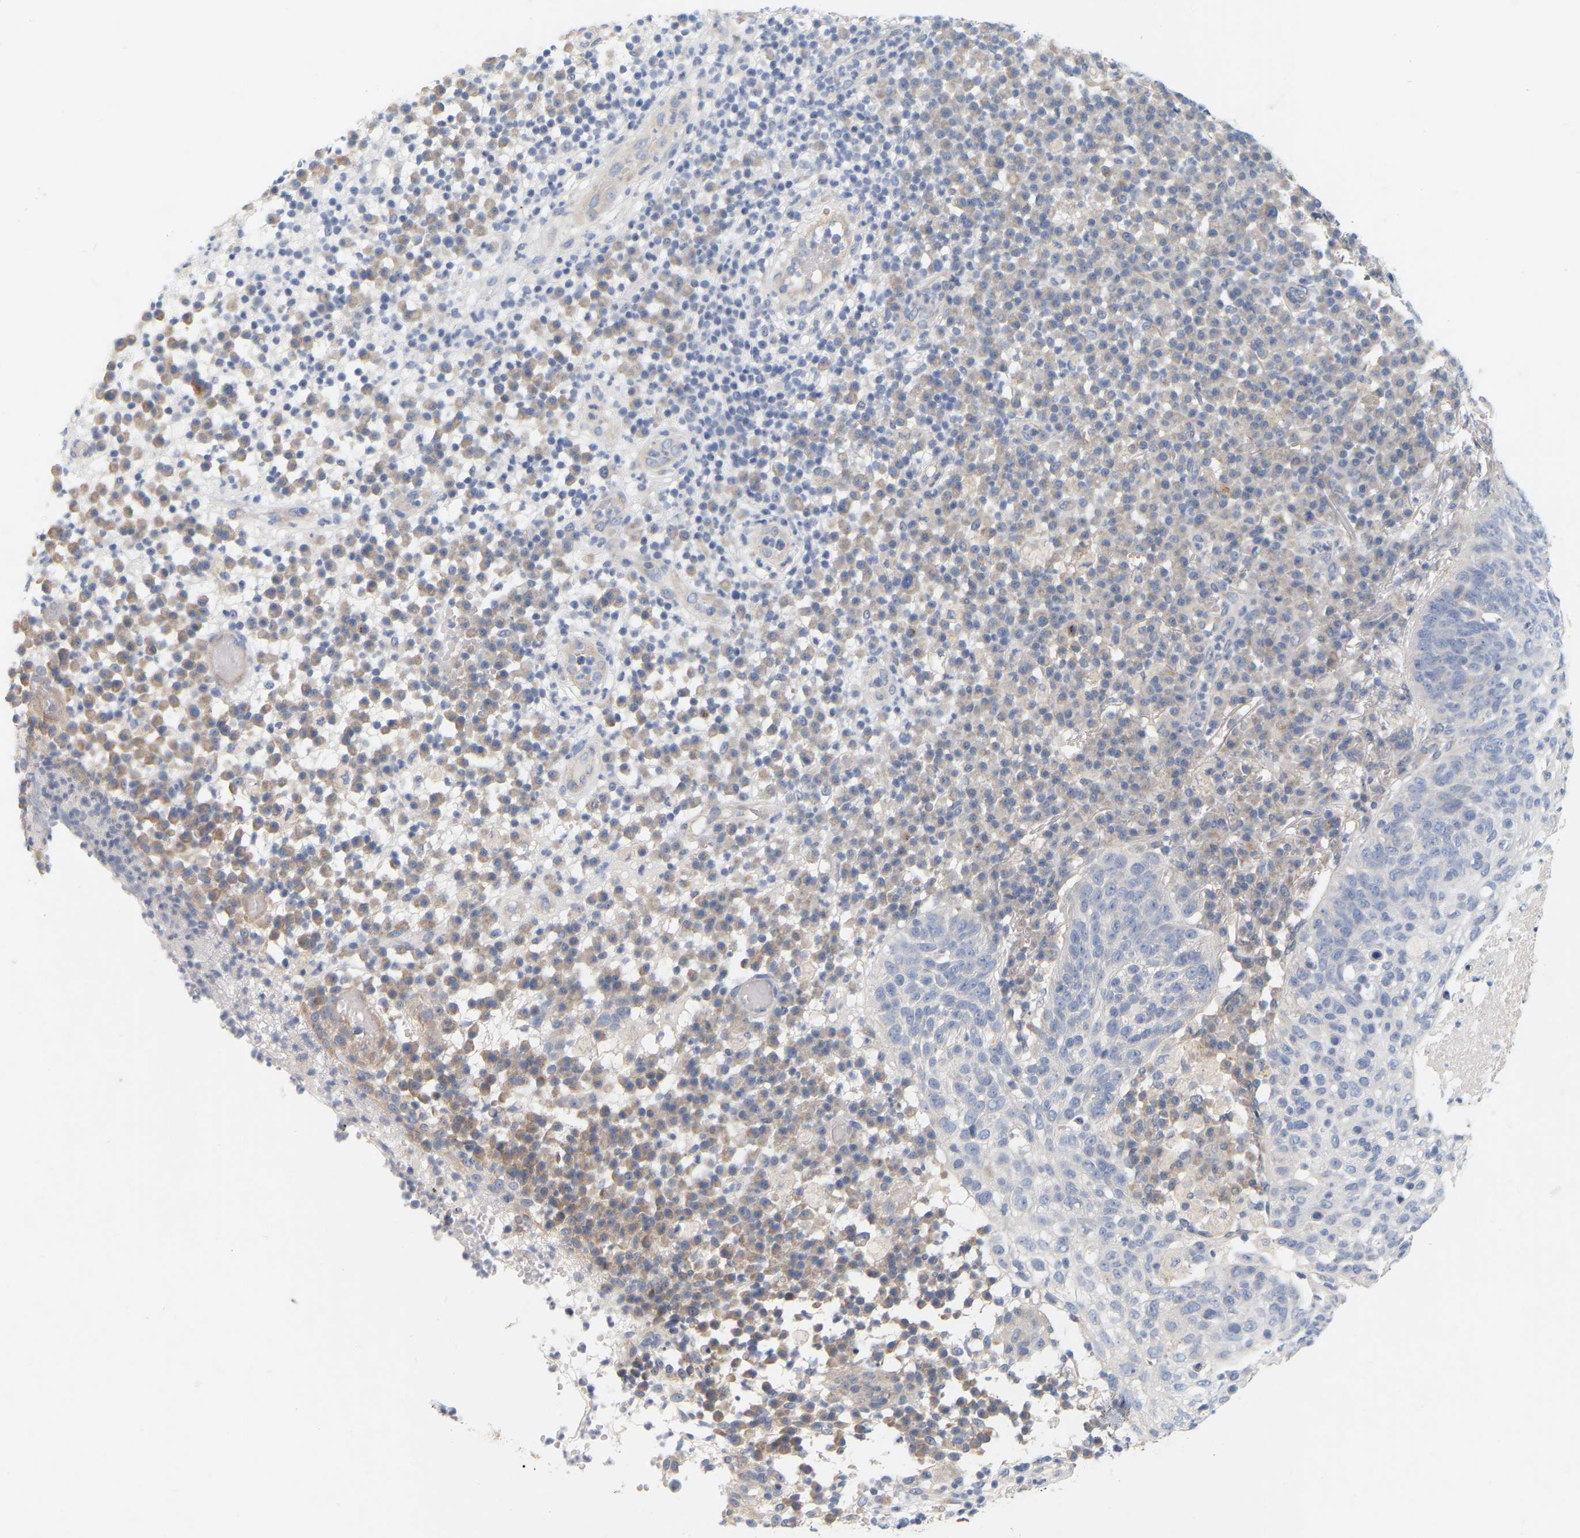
{"staining": {"intensity": "weak", "quantity": "25%-75%", "location": "cytoplasmic/membranous"}, "tissue": "skin cancer", "cell_type": "Tumor cells", "image_type": "cancer", "snomed": [{"axis": "morphology", "description": "Squamous cell carcinoma in situ, NOS"}, {"axis": "morphology", "description": "Squamous cell carcinoma, NOS"}, {"axis": "topography", "description": "Skin"}], "caption": "The histopathology image reveals a brown stain indicating the presence of a protein in the cytoplasmic/membranous of tumor cells in skin squamous cell carcinoma in situ.", "gene": "MINDY4", "patient": {"sex": "male", "age": 93}}